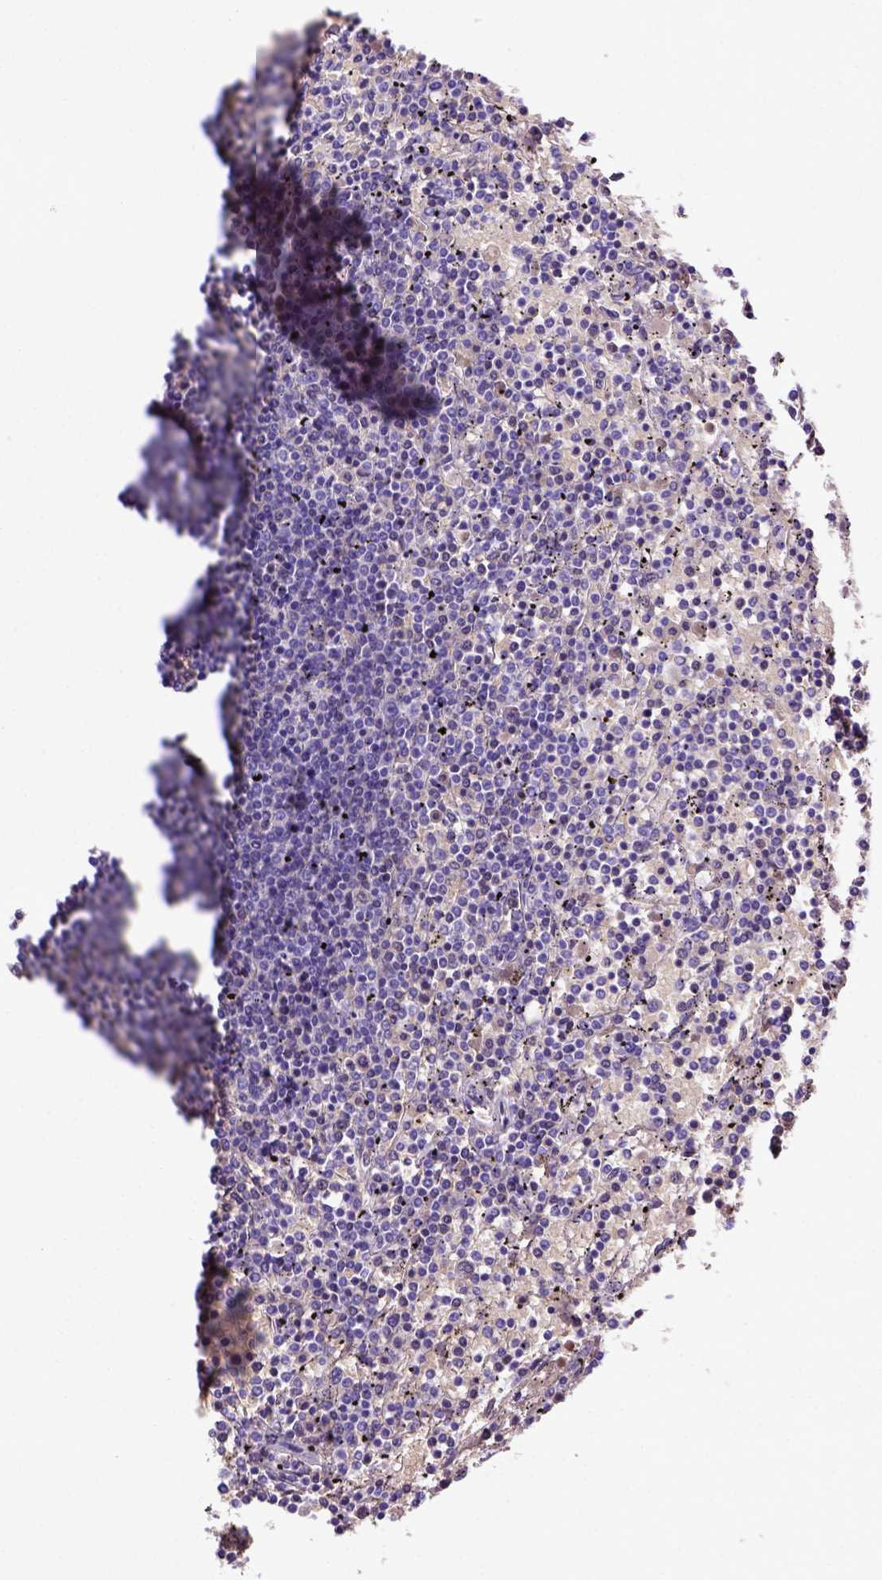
{"staining": {"intensity": "negative", "quantity": "none", "location": "none"}, "tissue": "lymphoma", "cell_type": "Tumor cells", "image_type": "cancer", "snomed": [{"axis": "morphology", "description": "Malignant lymphoma, non-Hodgkin's type, Low grade"}, {"axis": "topography", "description": "Spleen"}], "caption": "An immunohistochemistry (IHC) micrograph of lymphoma is shown. There is no staining in tumor cells of lymphoma.", "gene": "ADAM12", "patient": {"sex": "female", "age": 77}}